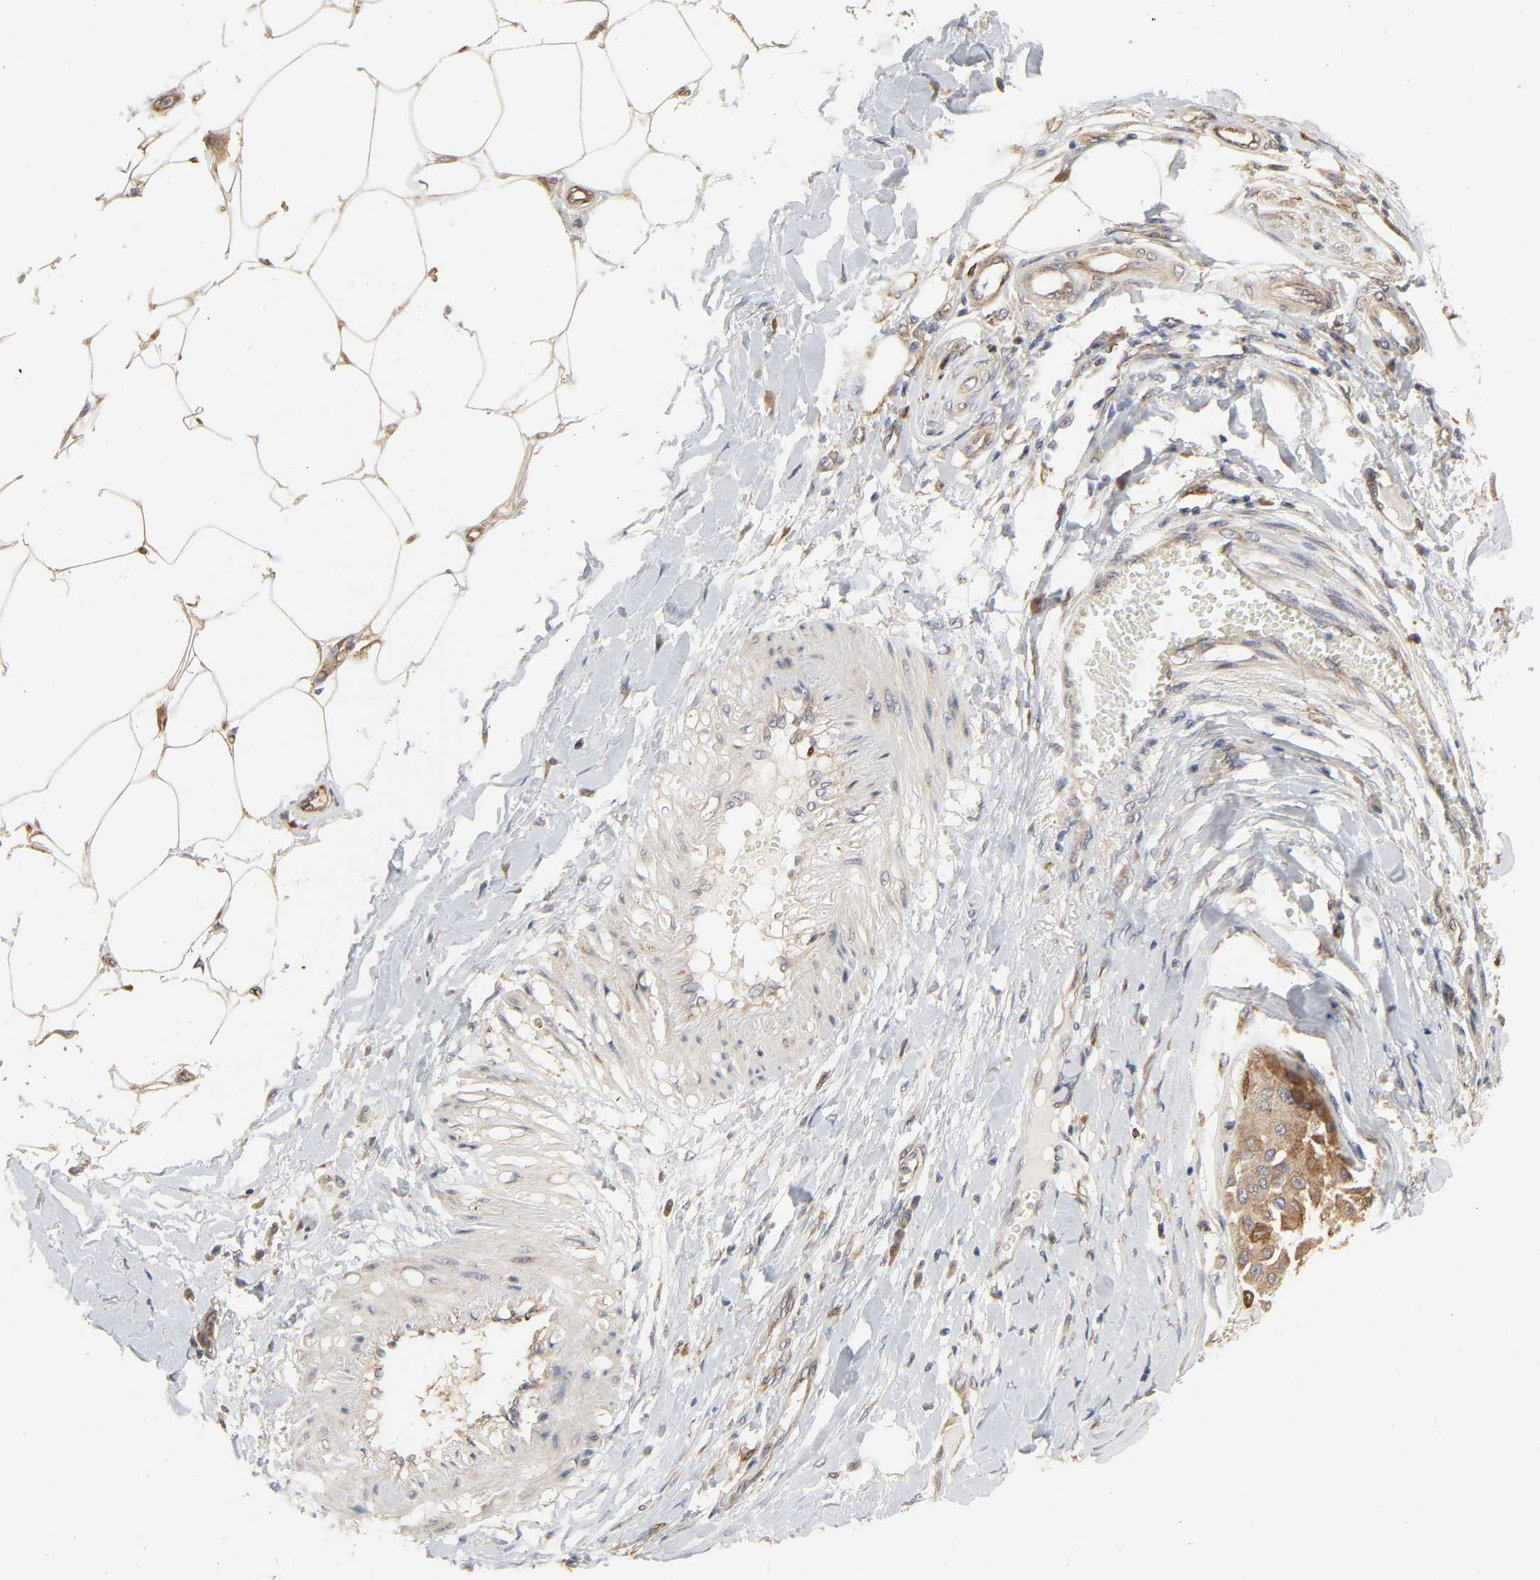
{"staining": {"intensity": "moderate", "quantity": ">75%", "location": "cytoplasmic/membranous"}, "tissue": "melanoma", "cell_type": "Tumor cells", "image_type": "cancer", "snomed": [{"axis": "morphology", "description": "Malignant melanoma, Metastatic site"}, {"axis": "topography", "description": "Soft tissue"}], "caption": "This image reveals immunohistochemistry staining of human malignant melanoma (metastatic site), with medium moderate cytoplasmic/membranous expression in about >75% of tumor cells.", "gene": "NDRG2", "patient": {"sex": "male", "age": 41}}